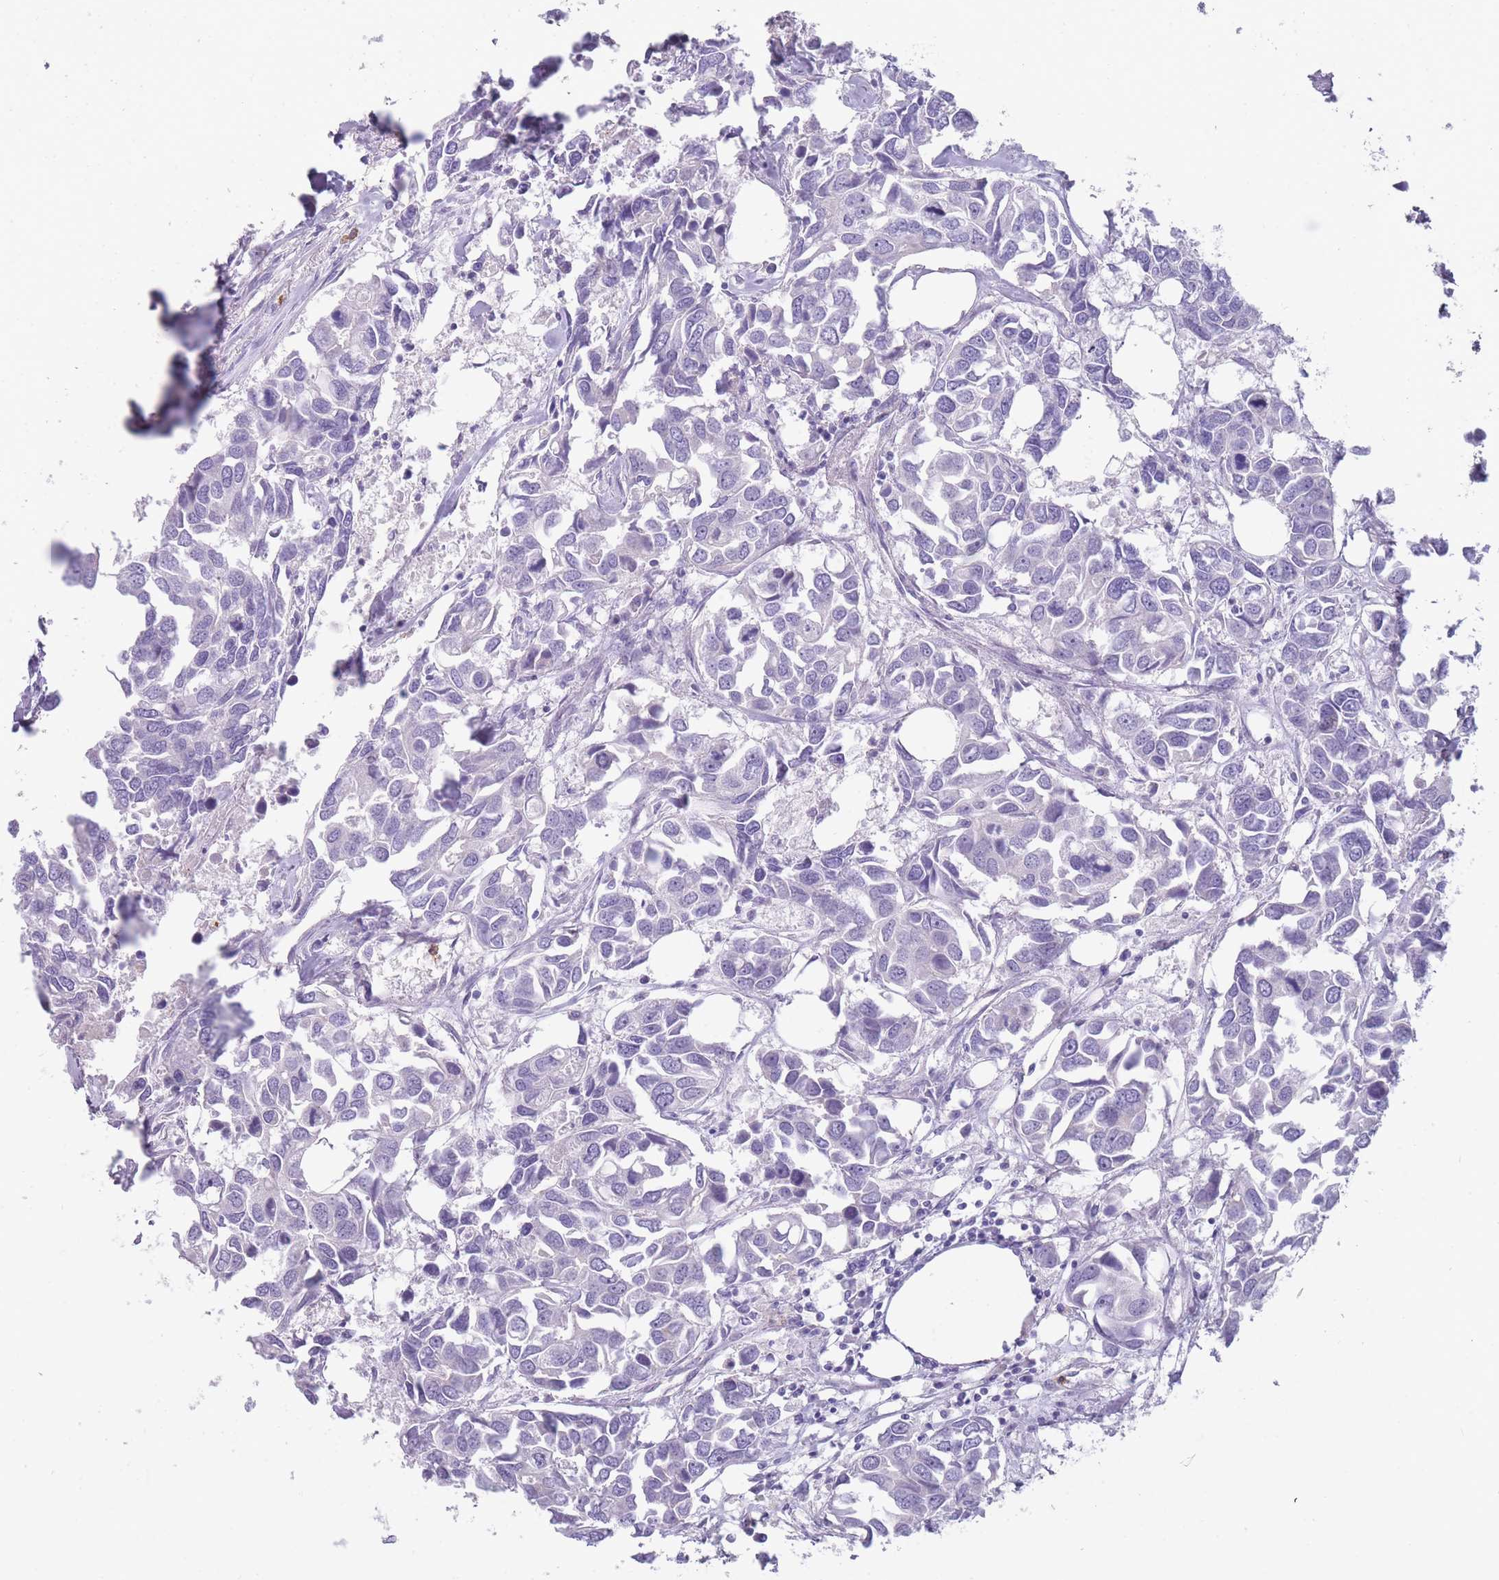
{"staining": {"intensity": "negative", "quantity": "none", "location": "none"}, "tissue": "breast cancer", "cell_type": "Tumor cells", "image_type": "cancer", "snomed": [{"axis": "morphology", "description": "Duct carcinoma"}, {"axis": "topography", "description": "Breast"}], "caption": "An immunohistochemistry histopathology image of breast cancer is shown. There is no staining in tumor cells of breast cancer. (DAB IHC with hematoxylin counter stain).", "gene": "CR1L", "patient": {"sex": "female", "age": 83}}